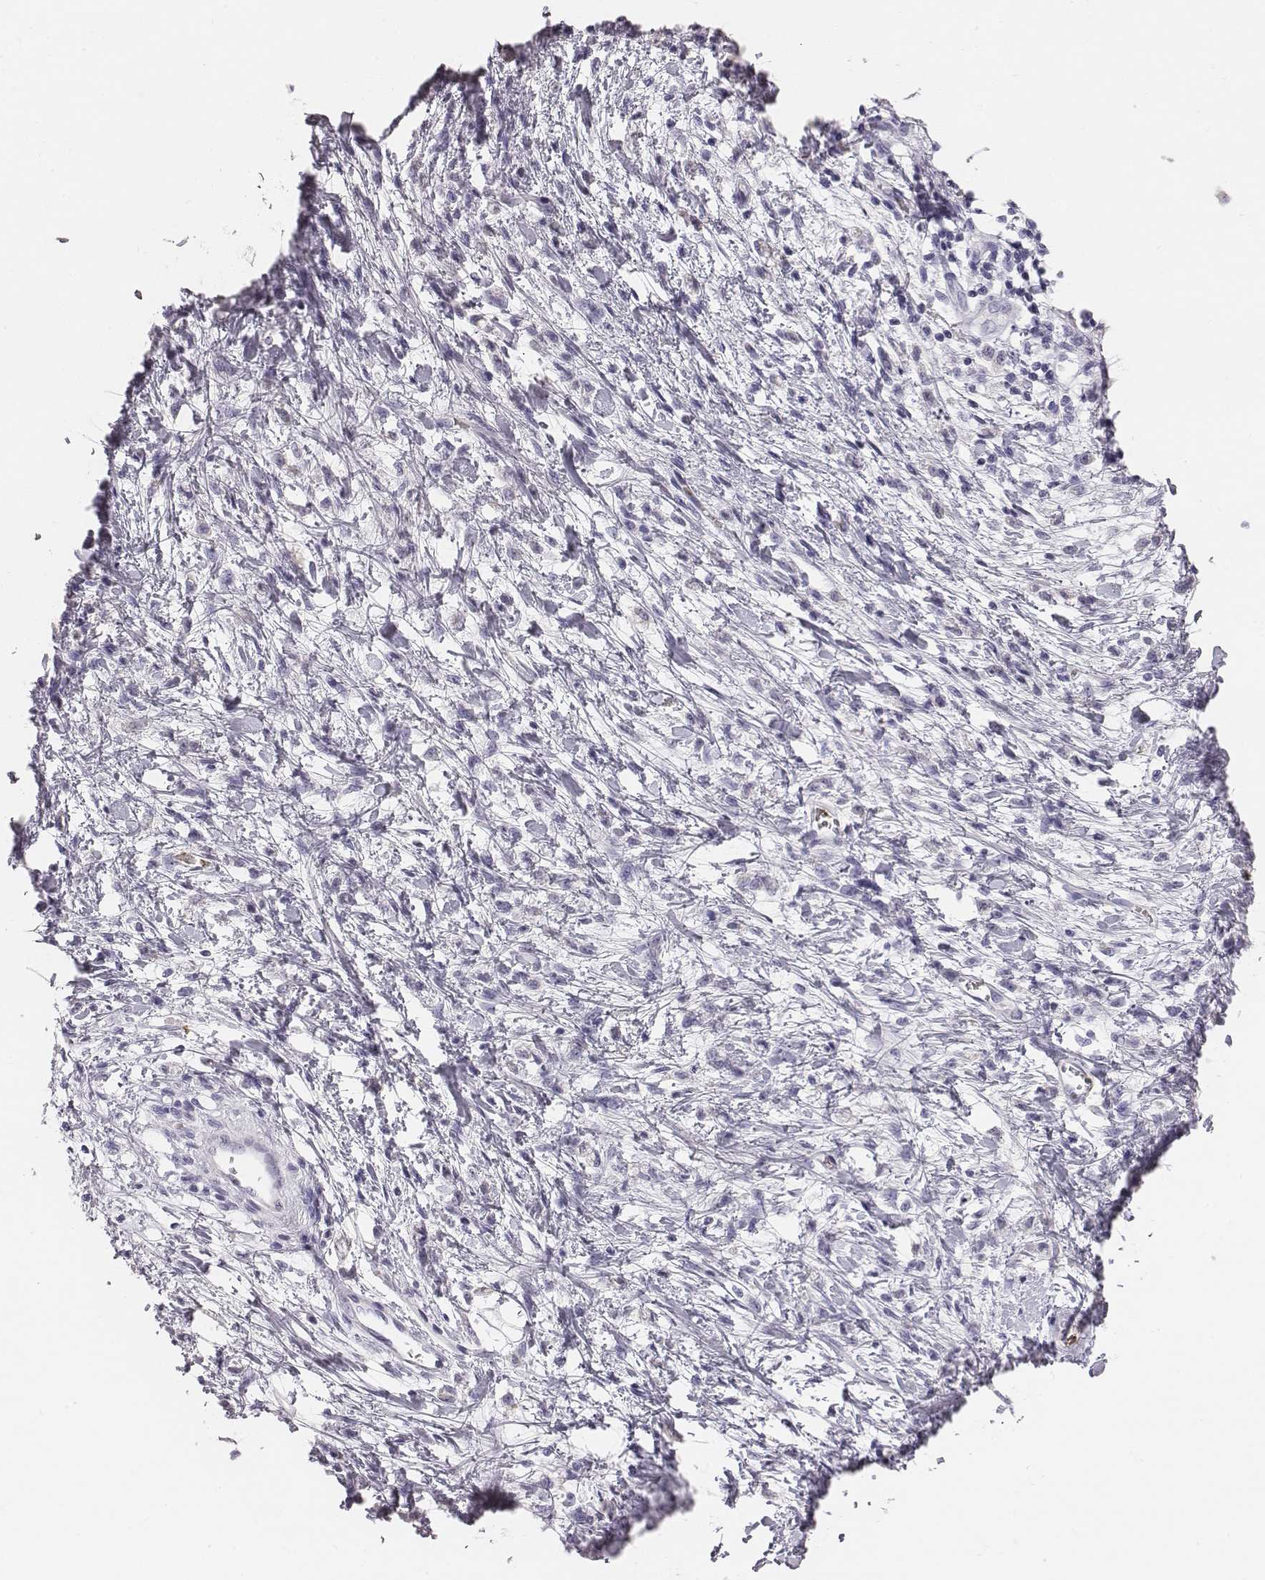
{"staining": {"intensity": "negative", "quantity": "none", "location": "none"}, "tissue": "stomach cancer", "cell_type": "Tumor cells", "image_type": "cancer", "snomed": [{"axis": "morphology", "description": "Adenocarcinoma, NOS"}, {"axis": "topography", "description": "Stomach"}], "caption": "Immunohistochemical staining of human stomach cancer demonstrates no significant positivity in tumor cells. Brightfield microscopy of IHC stained with DAB (3,3'-diaminobenzidine) (brown) and hematoxylin (blue), captured at high magnification.", "gene": "HBZ", "patient": {"sex": "female", "age": 60}}